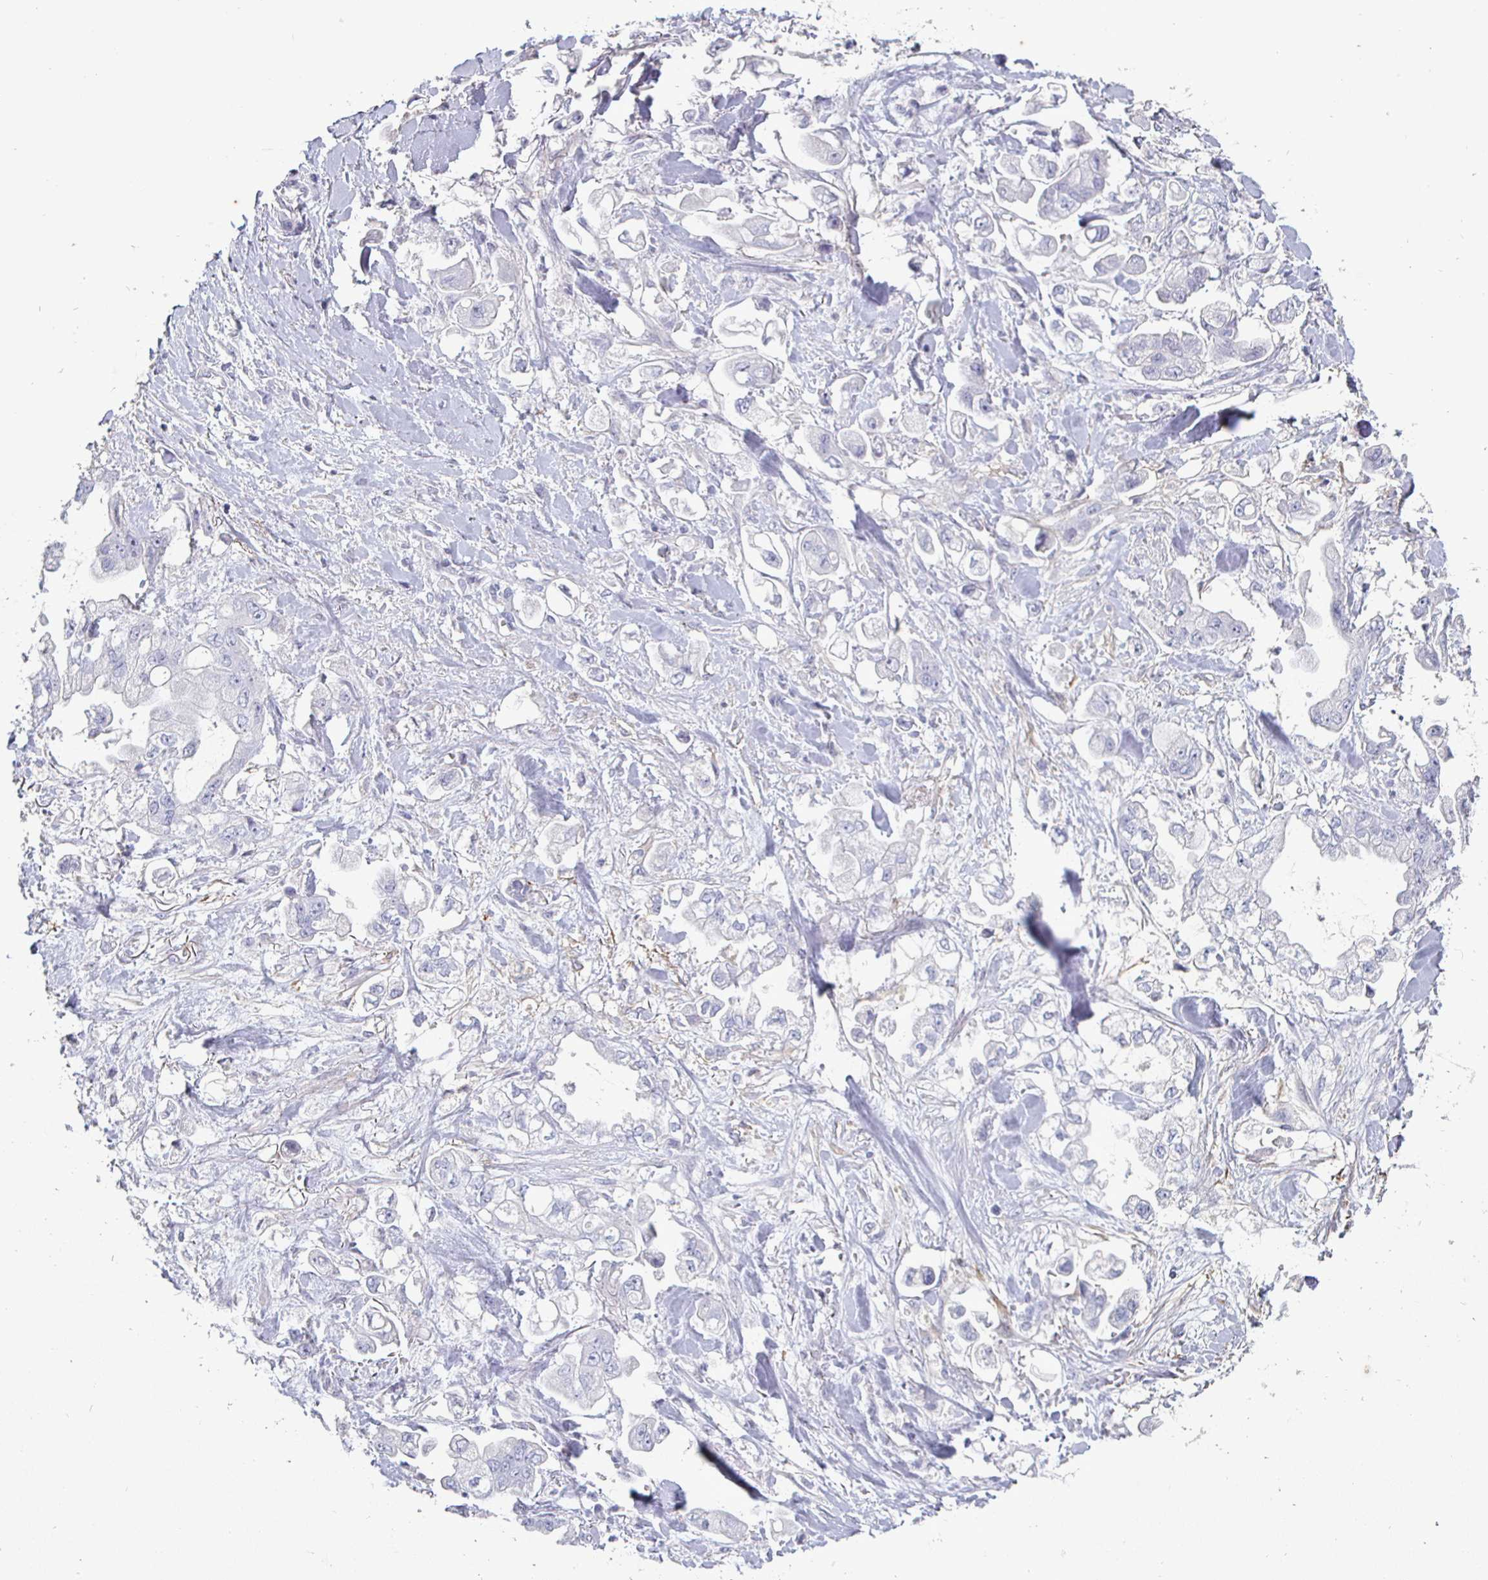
{"staining": {"intensity": "negative", "quantity": "none", "location": "none"}, "tissue": "stomach cancer", "cell_type": "Tumor cells", "image_type": "cancer", "snomed": [{"axis": "morphology", "description": "Adenocarcinoma, NOS"}, {"axis": "topography", "description": "Stomach"}], "caption": "Adenocarcinoma (stomach) was stained to show a protein in brown. There is no significant expression in tumor cells.", "gene": "ENPP1", "patient": {"sex": "male", "age": 62}}